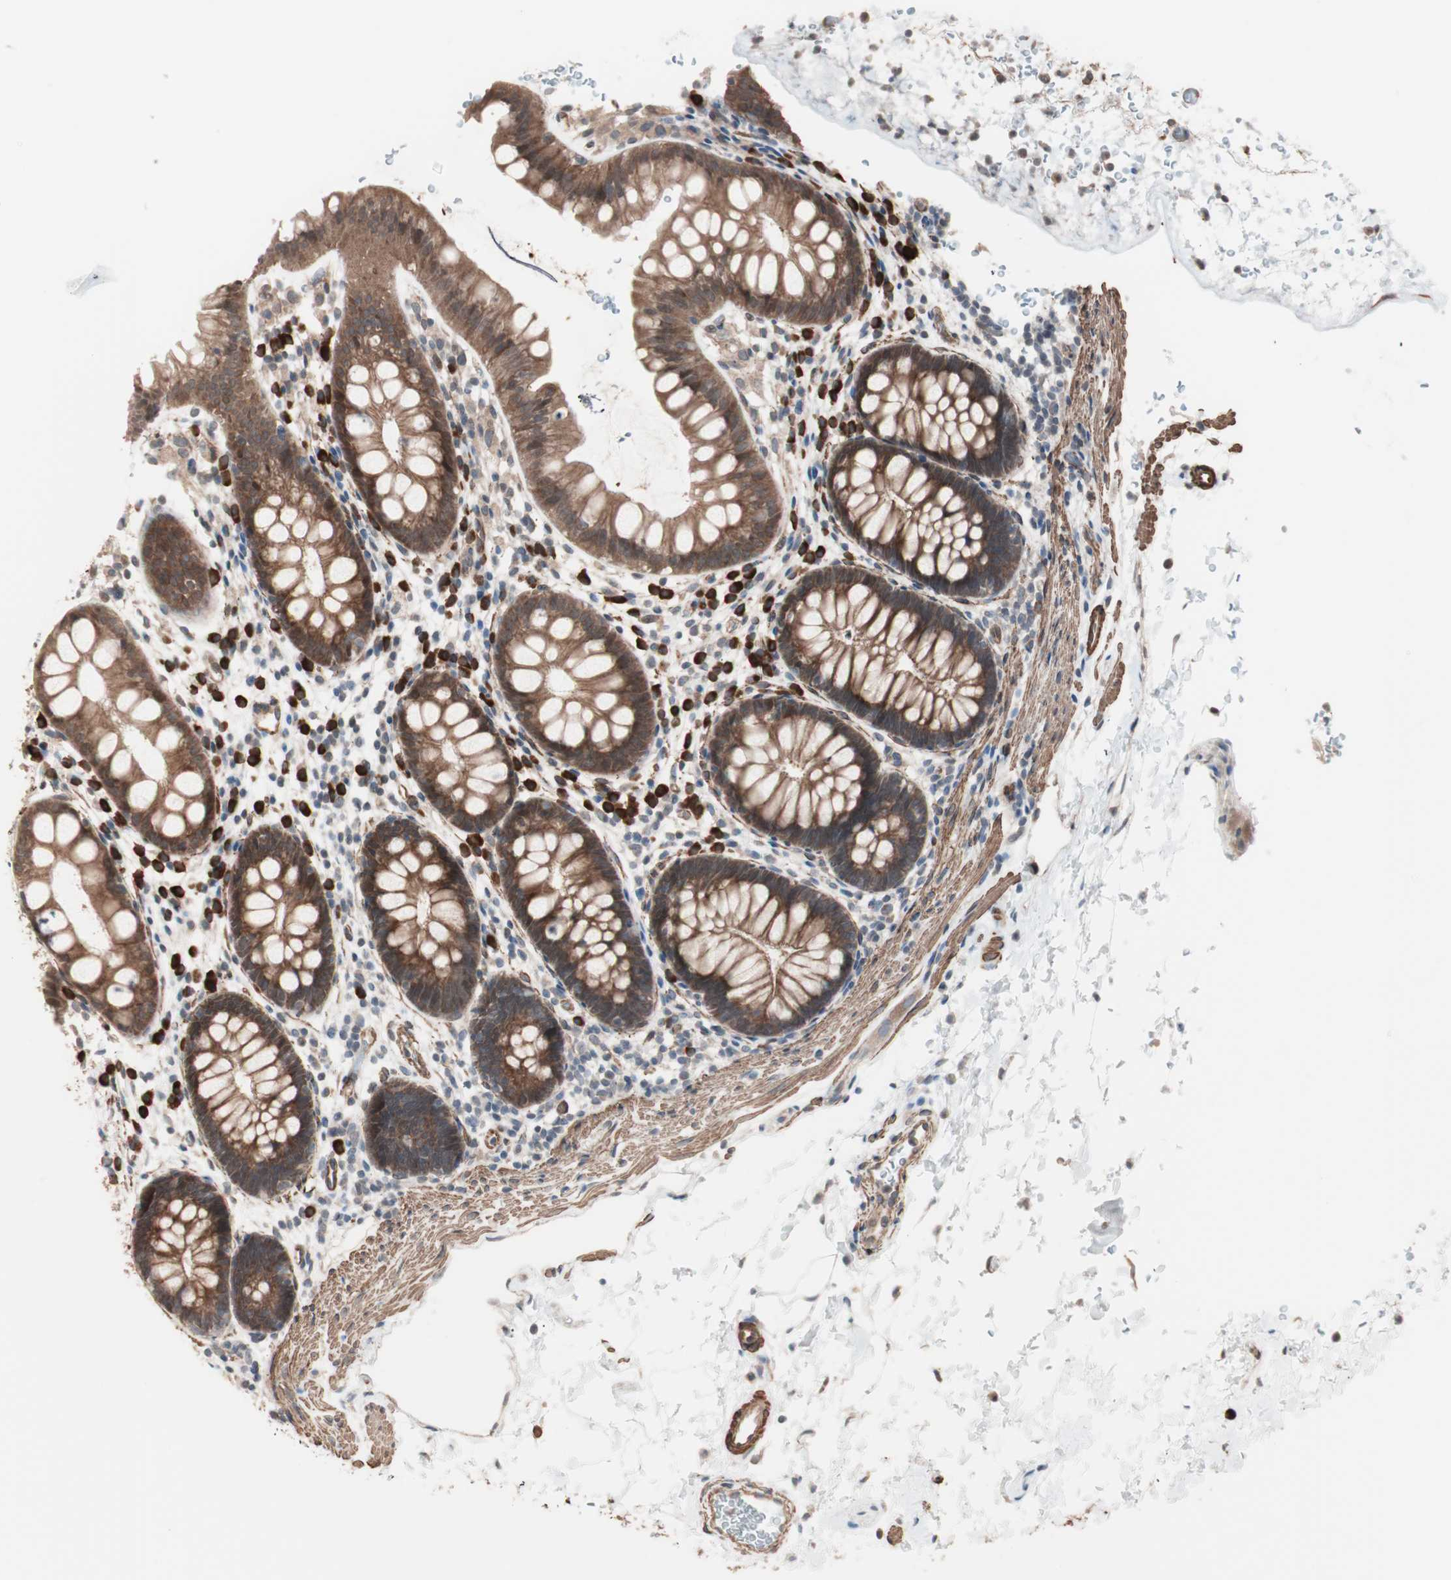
{"staining": {"intensity": "moderate", "quantity": ">75%", "location": "cytoplasmic/membranous"}, "tissue": "rectum", "cell_type": "Glandular cells", "image_type": "normal", "snomed": [{"axis": "morphology", "description": "Normal tissue, NOS"}, {"axis": "topography", "description": "Rectum"}], "caption": "The immunohistochemical stain labels moderate cytoplasmic/membranous positivity in glandular cells of benign rectum. (DAB IHC, brown staining for protein, blue staining for nuclei).", "gene": "ALG5", "patient": {"sex": "female", "age": 24}}